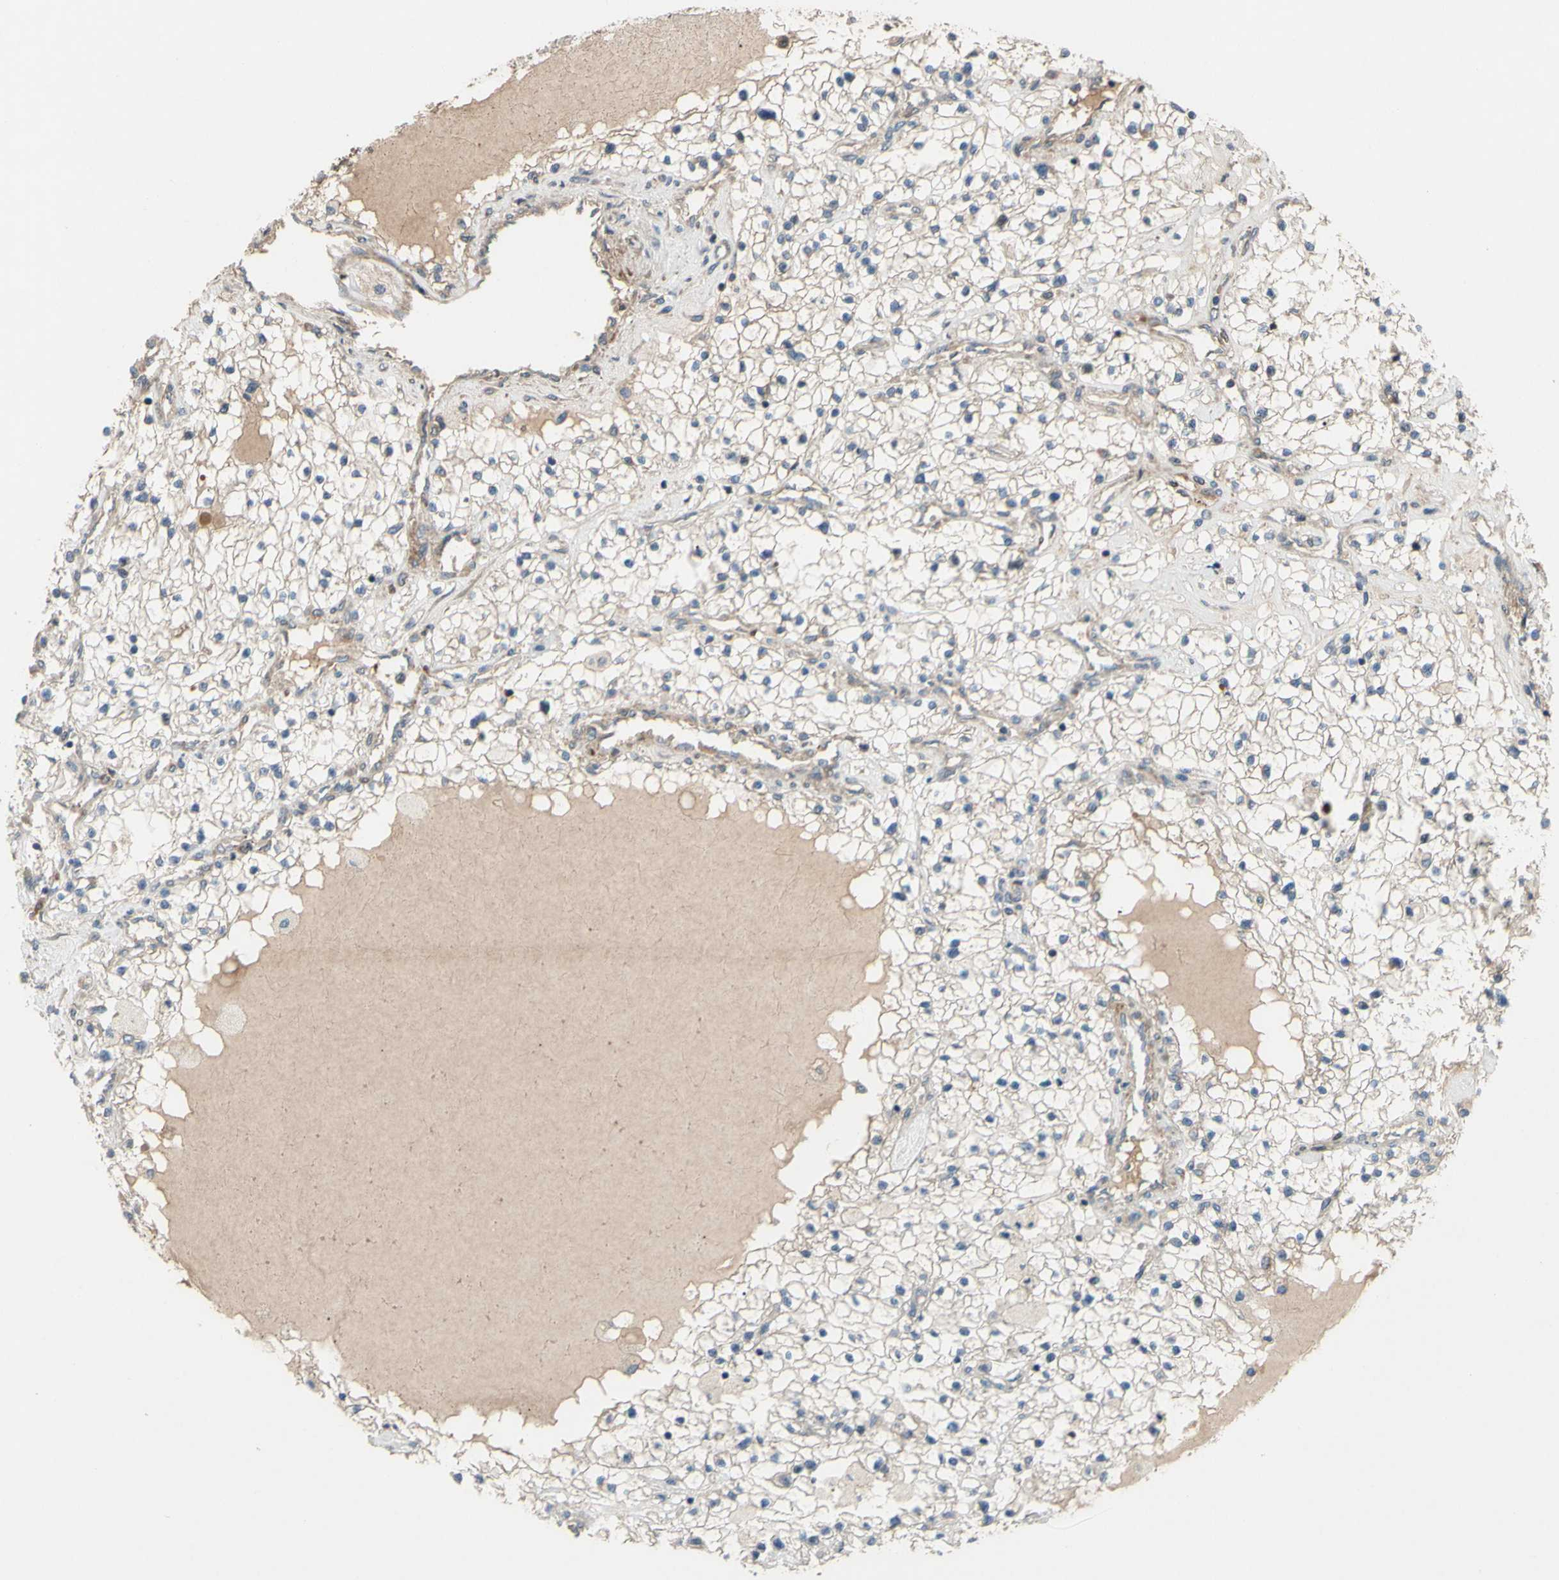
{"staining": {"intensity": "negative", "quantity": "none", "location": "none"}, "tissue": "renal cancer", "cell_type": "Tumor cells", "image_type": "cancer", "snomed": [{"axis": "morphology", "description": "Adenocarcinoma, NOS"}, {"axis": "topography", "description": "Kidney"}], "caption": "Tumor cells show no significant protein positivity in renal cancer (adenocarcinoma).", "gene": "SPTLC1", "patient": {"sex": "male", "age": 68}}